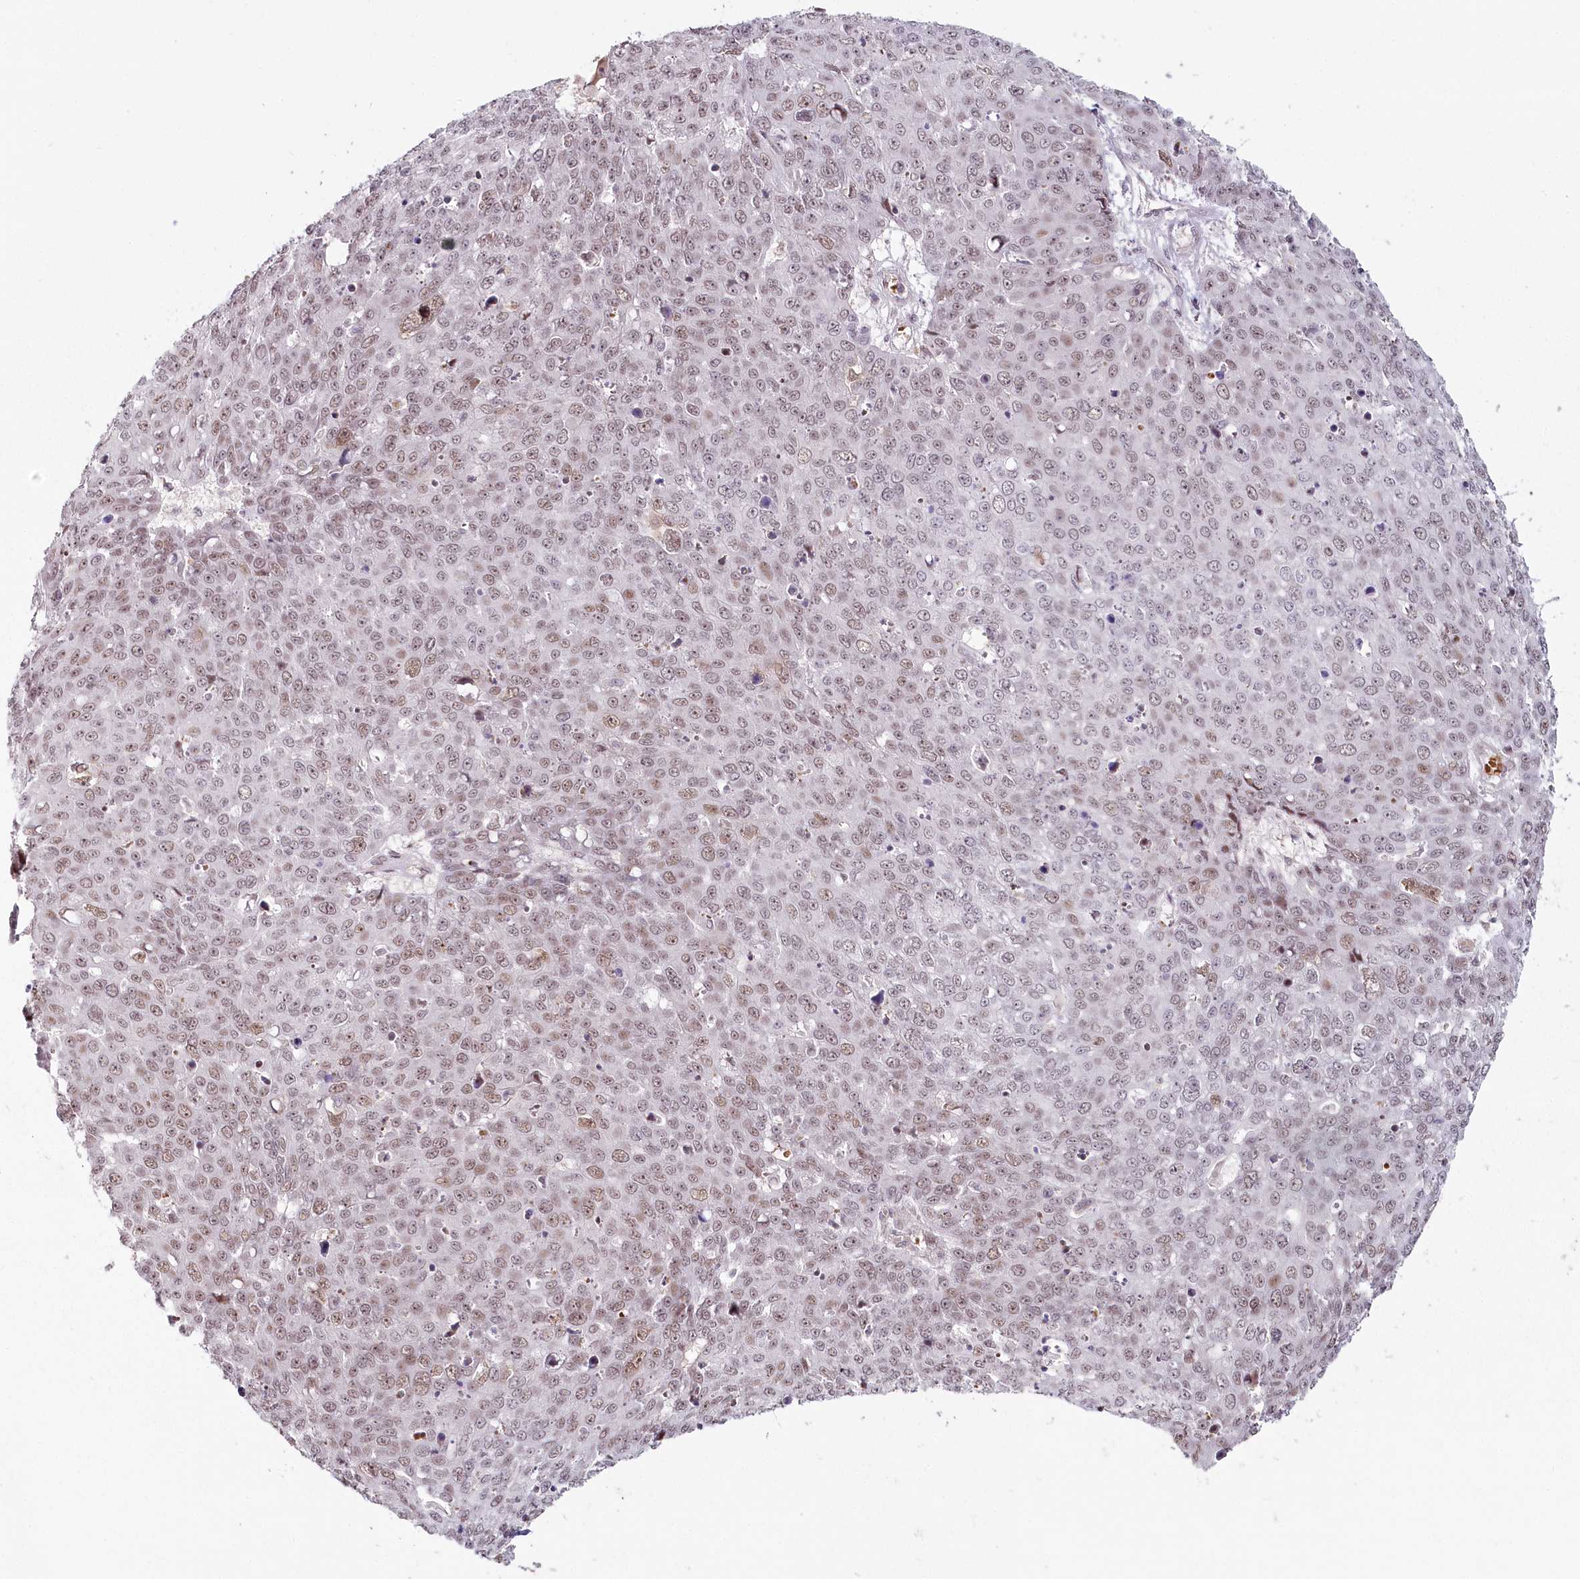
{"staining": {"intensity": "moderate", "quantity": "<25%", "location": "nuclear"}, "tissue": "skin cancer", "cell_type": "Tumor cells", "image_type": "cancer", "snomed": [{"axis": "morphology", "description": "Squamous cell carcinoma, NOS"}, {"axis": "topography", "description": "Skin"}], "caption": "This is an image of immunohistochemistry (IHC) staining of skin cancer, which shows moderate positivity in the nuclear of tumor cells.", "gene": "FAM204A", "patient": {"sex": "male", "age": 71}}